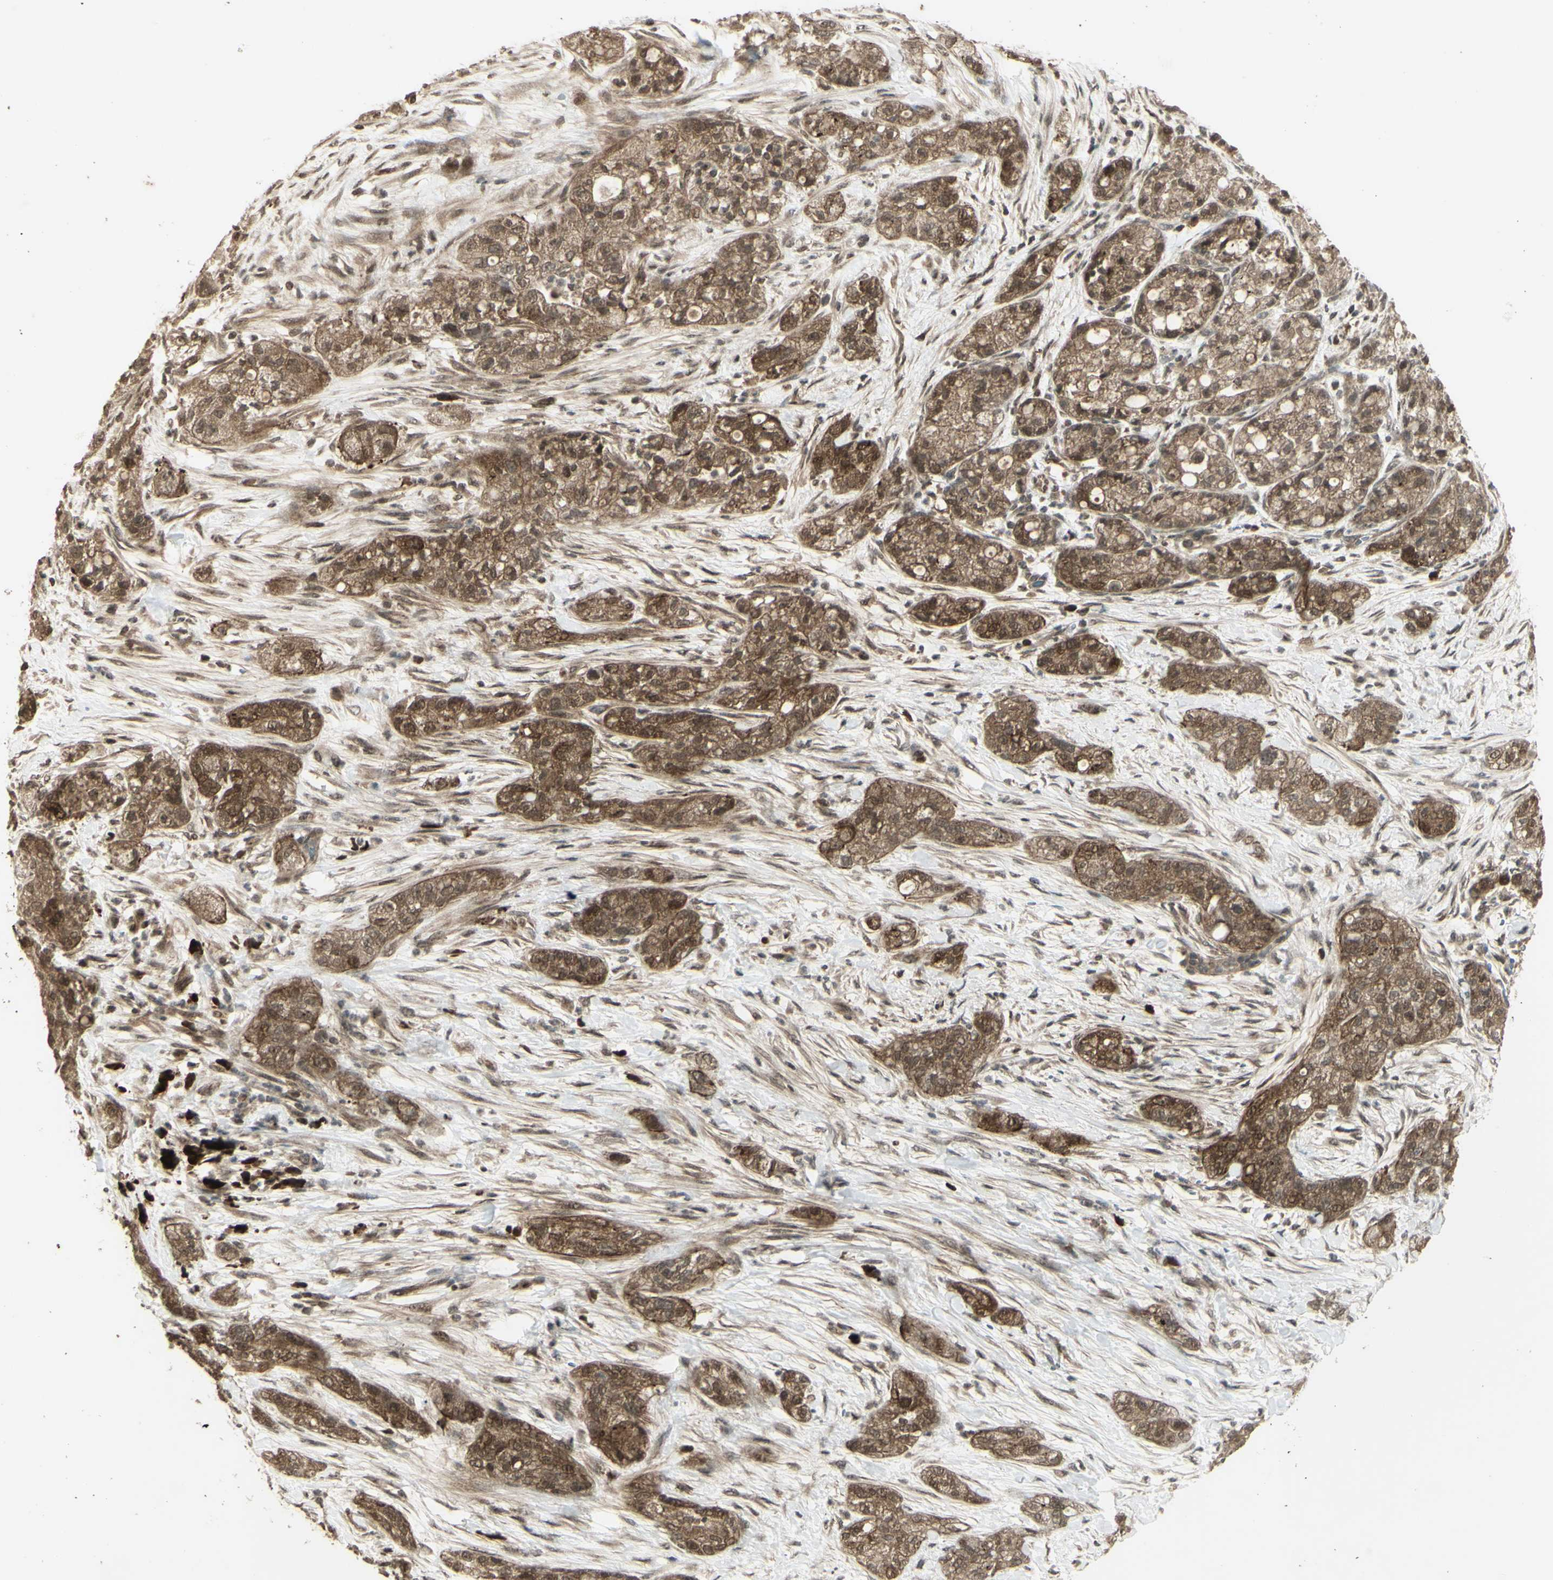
{"staining": {"intensity": "moderate", "quantity": ">75%", "location": "cytoplasmic/membranous"}, "tissue": "pancreatic cancer", "cell_type": "Tumor cells", "image_type": "cancer", "snomed": [{"axis": "morphology", "description": "Adenocarcinoma, NOS"}, {"axis": "topography", "description": "Pancreas"}], "caption": "High-magnification brightfield microscopy of pancreatic cancer (adenocarcinoma) stained with DAB (3,3'-diaminobenzidine) (brown) and counterstained with hematoxylin (blue). tumor cells exhibit moderate cytoplasmic/membranous staining is identified in about>75% of cells.", "gene": "BLNK", "patient": {"sex": "female", "age": 78}}